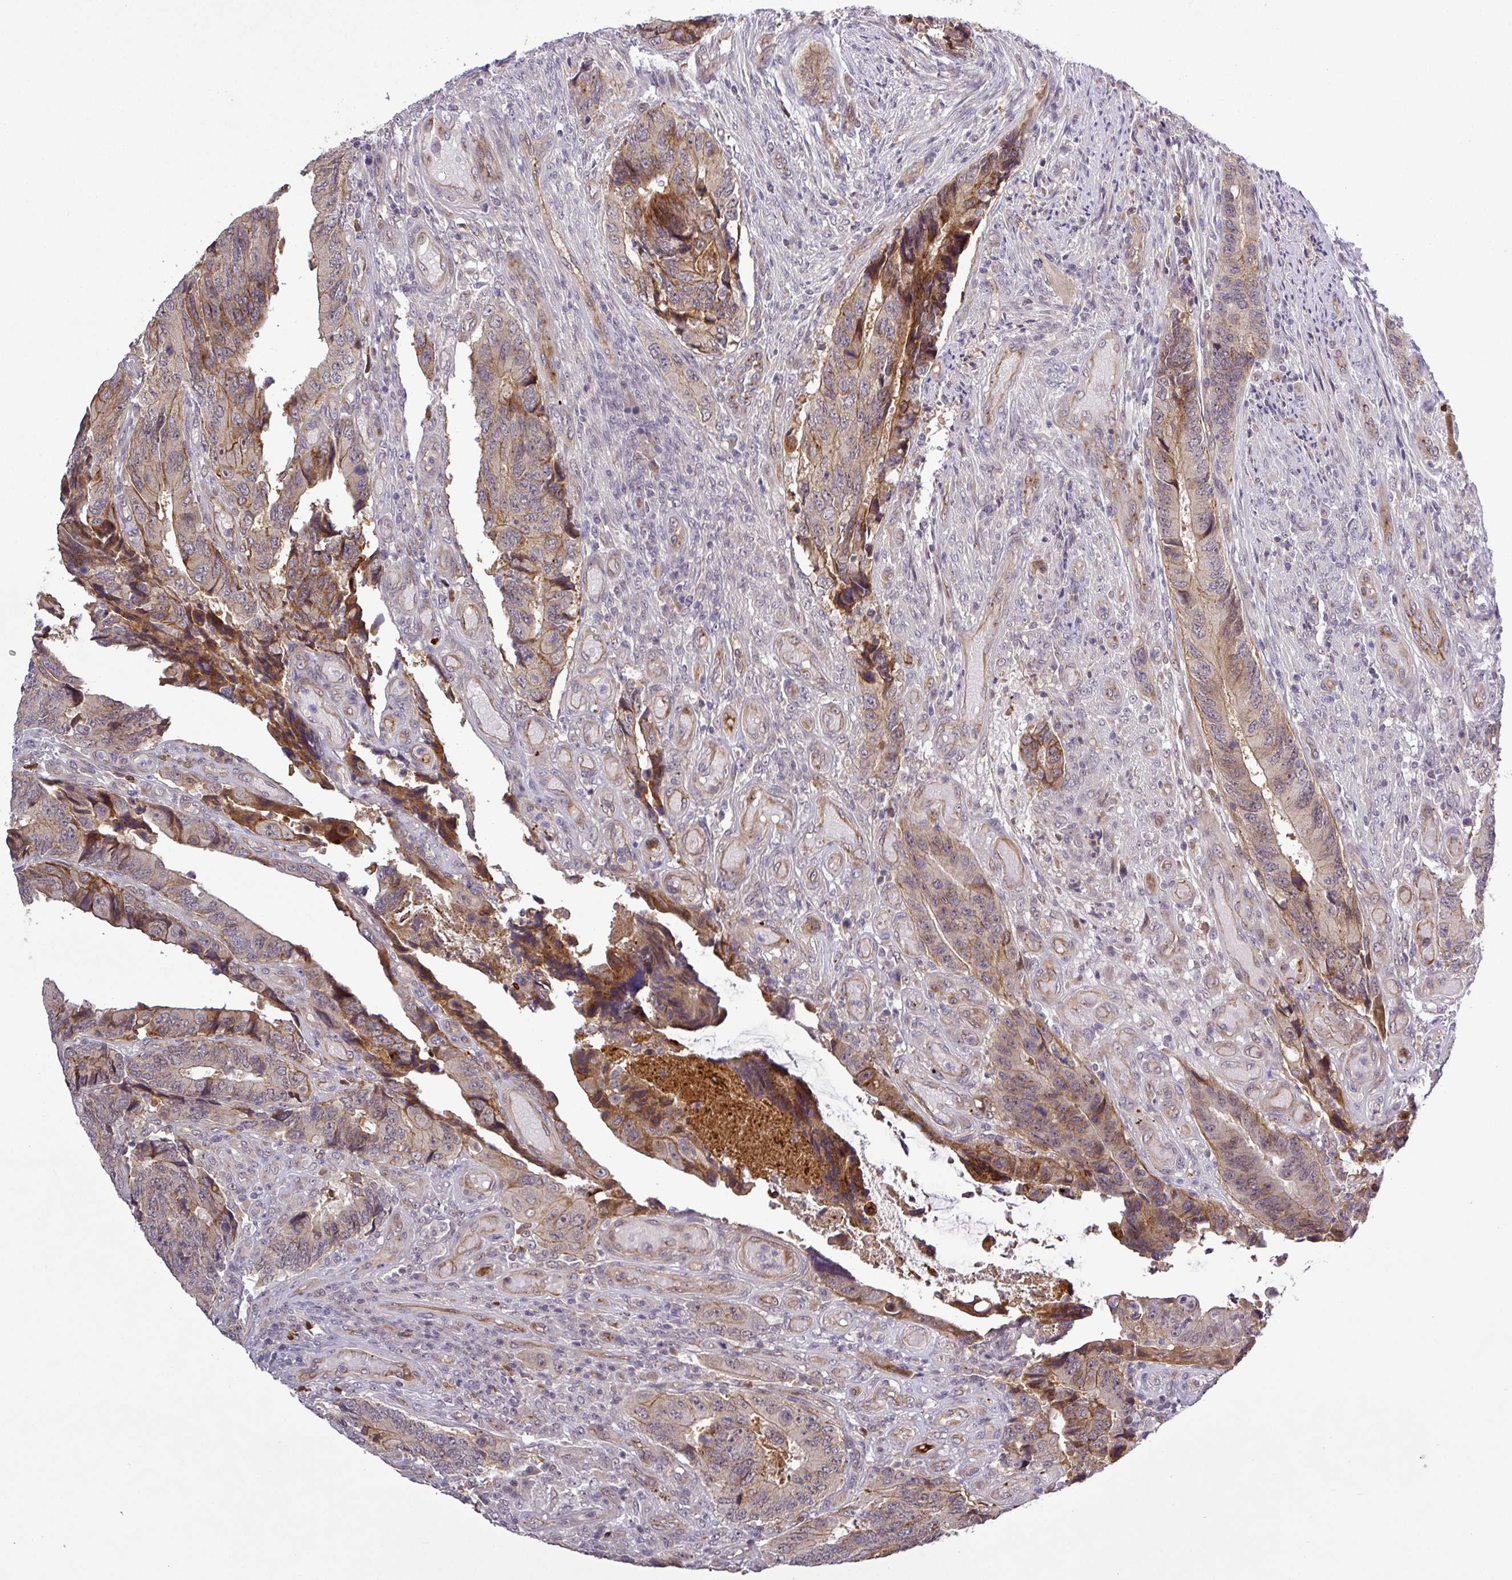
{"staining": {"intensity": "moderate", "quantity": "25%-75%", "location": "cytoplasmic/membranous"}, "tissue": "colorectal cancer", "cell_type": "Tumor cells", "image_type": "cancer", "snomed": [{"axis": "morphology", "description": "Adenocarcinoma, NOS"}, {"axis": "topography", "description": "Colon"}], "caption": "This is a micrograph of IHC staining of colorectal cancer (adenocarcinoma), which shows moderate positivity in the cytoplasmic/membranous of tumor cells.", "gene": "PCDH1", "patient": {"sex": "male", "age": 87}}